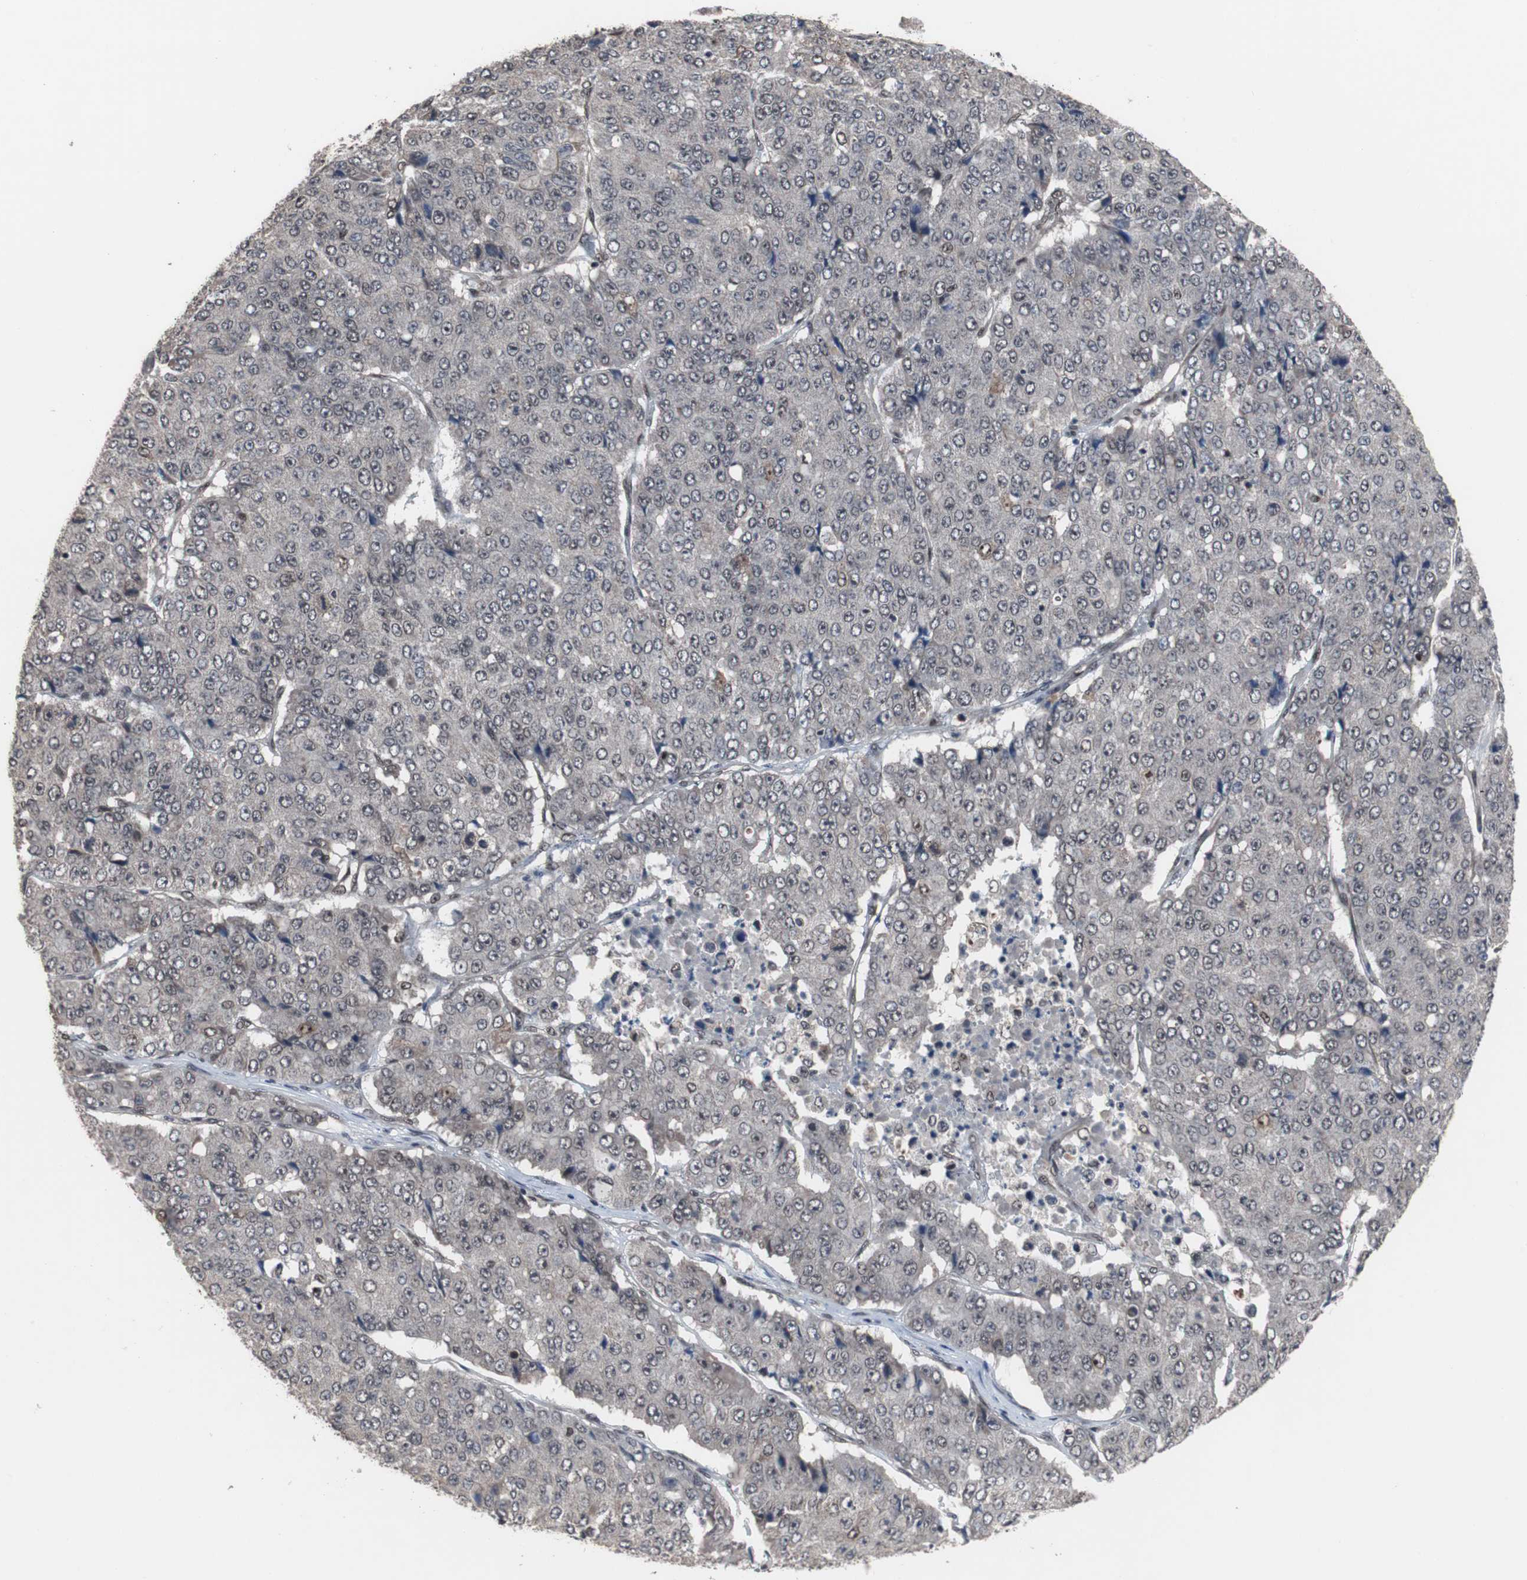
{"staining": {"intensity": "weak", "quantity": "25%-75%", "location": "cytoplasmic/membranous,nuclear"}, "tissue": "pancreatic cancer", "cell_type": "Tumor cells", "image_type": "cancer", "snomed": [{"axis": "morphology", "description": "Adenocarcinoma, NOS"}, {"axis": "topography", "description": "Pancreas"}], "caption": "About 25%-75% of tumor cells in human adenocarcinoma (pancreatic) display weak cytoplasmic/membranous and nuclear protein staining as visualized by brown immunohistochemical staining.", "gene": "GTF2F2", "patient": {"sex": "male", "age": 50}}